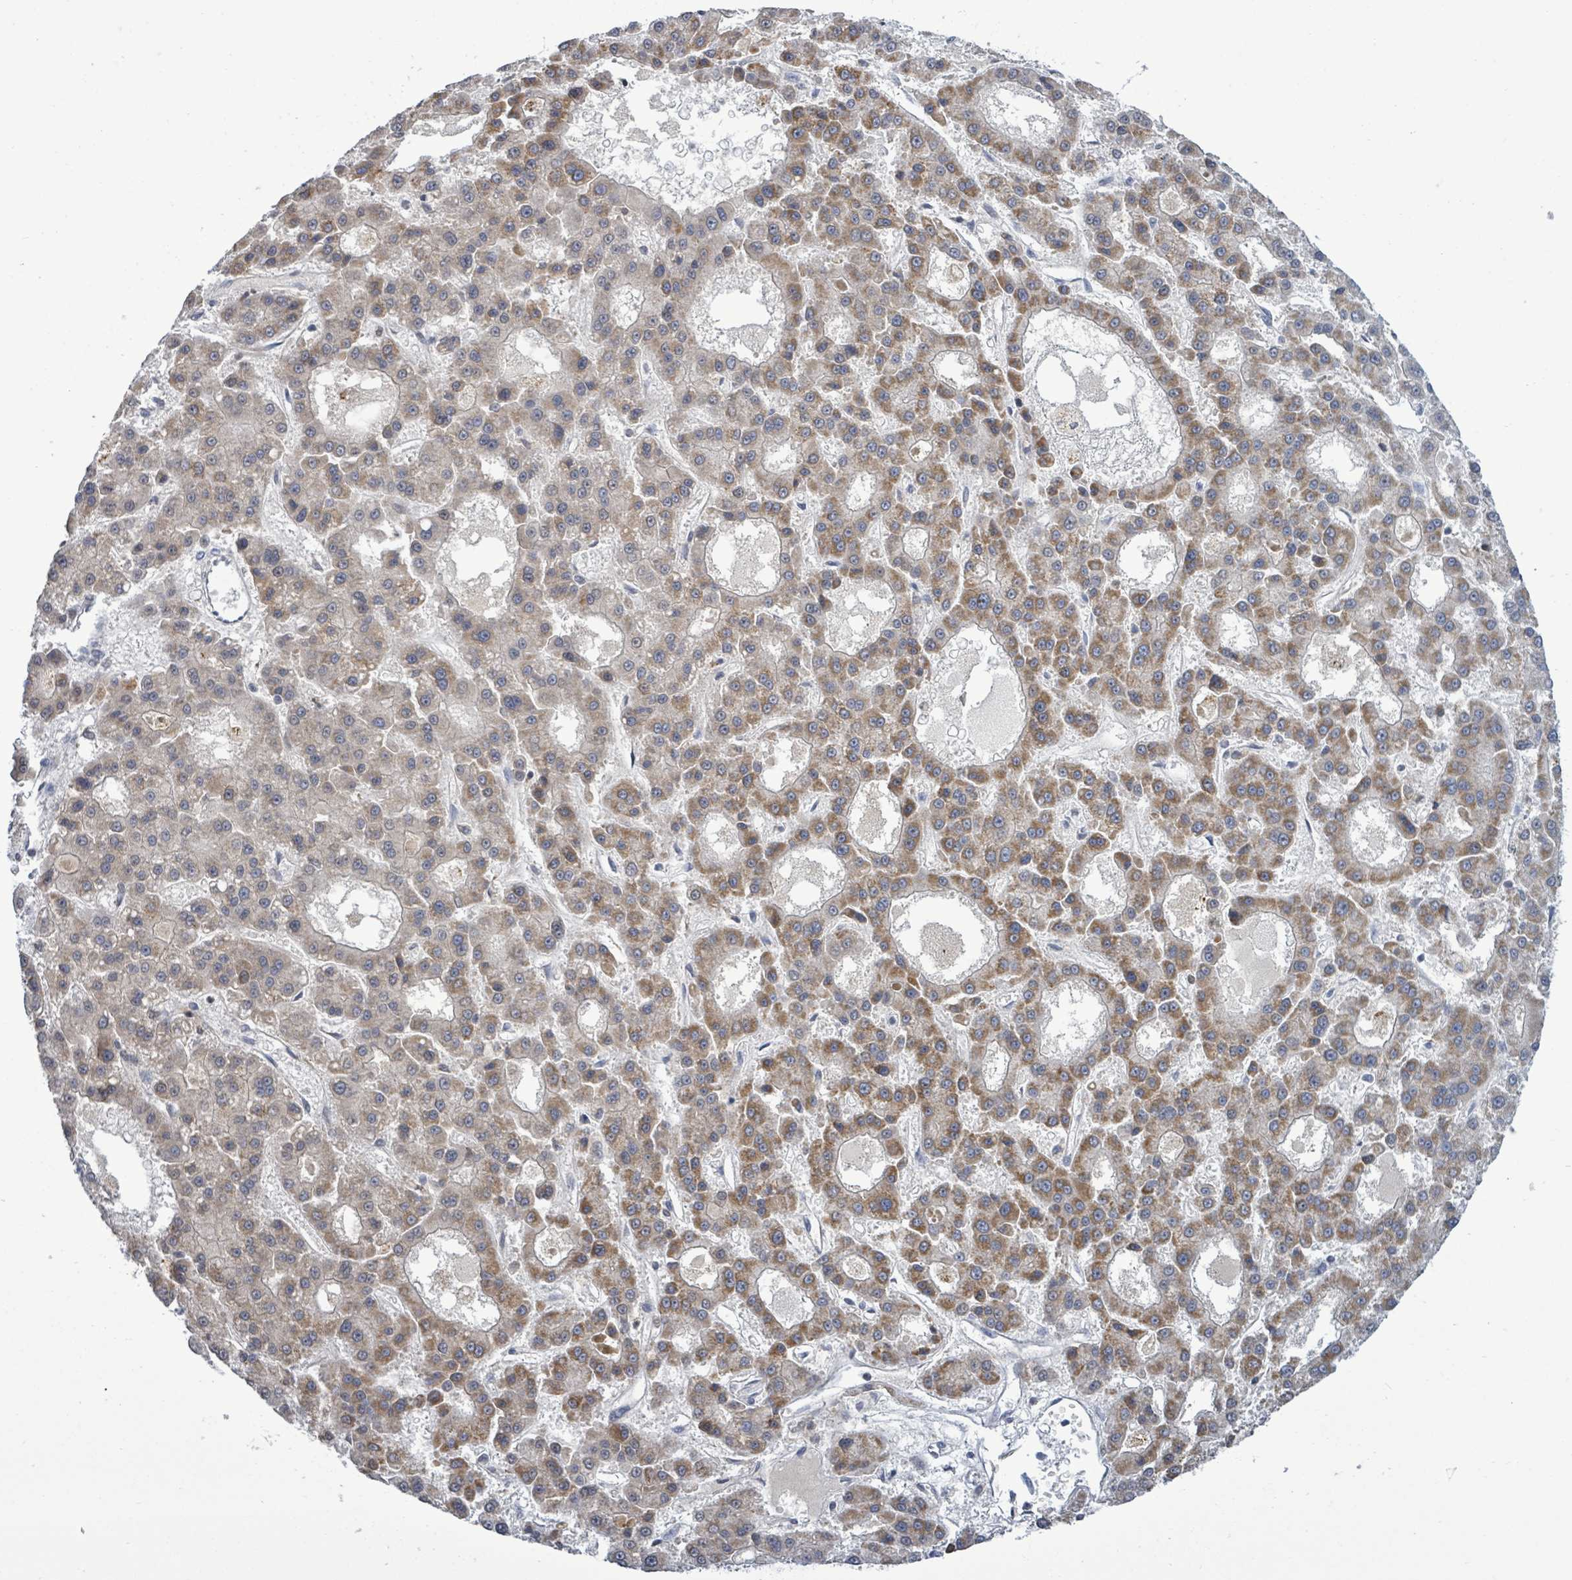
{"staining": {"intensity": "moderate", "quantity": ">75%", "location": "cytoplasmic/membranous"}, "tissue": "liver cancer", "cell_type": "Tumor cells", "image_type": "cancer", "snomed": [{"axis": "morphology", "description": "Carcinoma, Hepatocellular, NOS"}, {"axis": "topography", "description": "Liver"}], "caption": "High-magnification brightfield microscopy of hepatocellular carcinoma (liver) stained with DAB (brown) and counterstained with hematoxylin (blue). tumor cells exhibit moderate cytoplasmic/membranous positivity is identified in approximately>75% of cells. The staining is performed using DAB (3,3'-diaminobenzidine) brown chromogen to label protein expression. The nuclei are counter-stained blue using hematoxylin.", "gene": "COQ10B", "patient": {"sex": "male", "age": 70}}